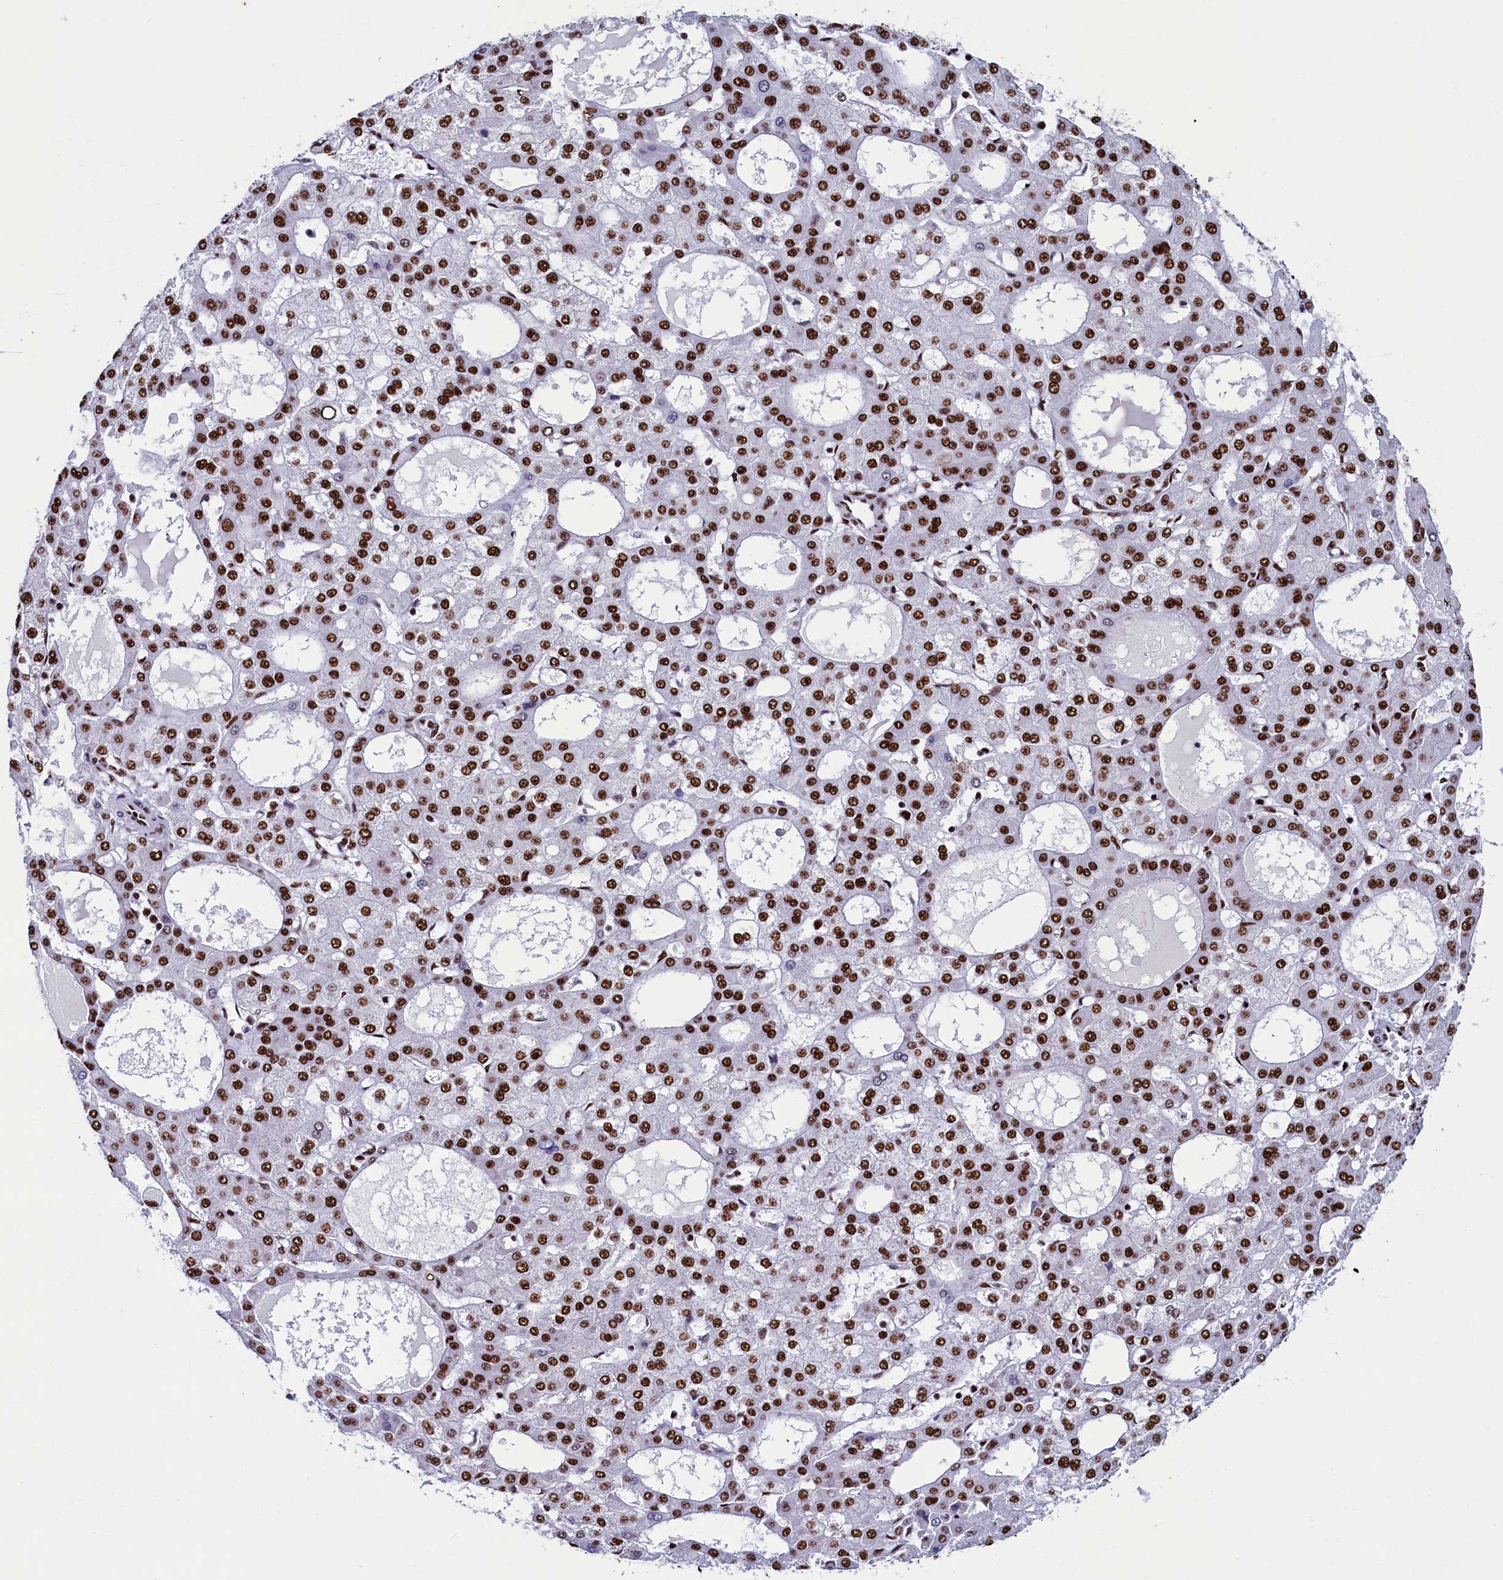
{"staining": {"intensity": "strong", "quantity": ">75%", "location": "nuclear"}, "tissue": "liver cancer", "cell_type": "Tumor cells", "image_type": "cancer", "snomed": [{"axis": "morphology", "description": "Carcinoma, Hepatocellular, NOS"}, {"axis": "topography", "description": "Liver"}], "caption": "Immunohistochemistry histopathology image of neoplastic tissue: human liver cancer stained using immunohistochemistry displays high levels of strong protein expression localized specifically in the nuclear of tumor cells, appearing as a nuclear brown color.", "gene": "SRRM2", "patient": {"sex": "male", "age": 47}}